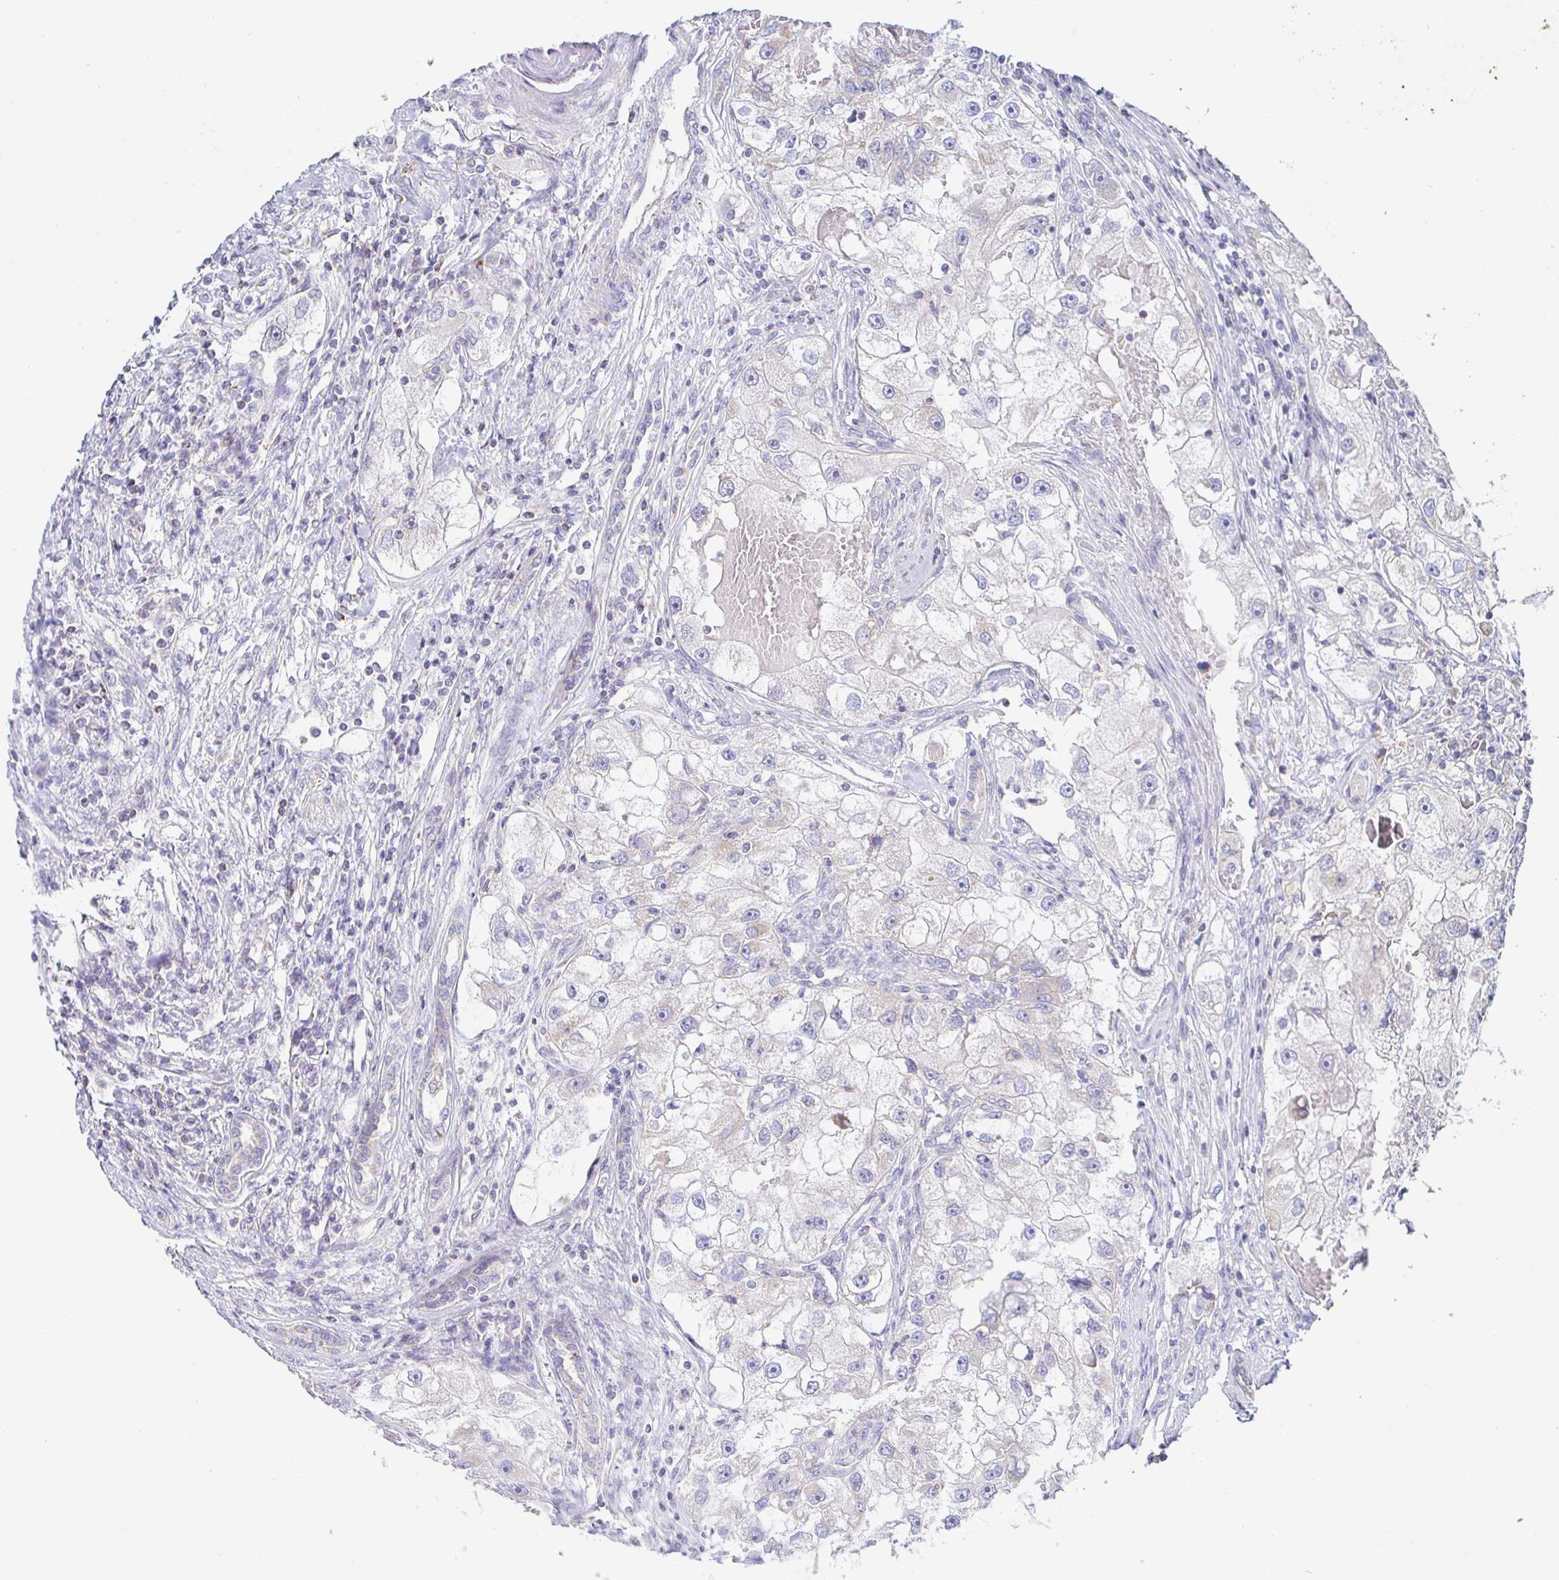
{"staining": {"intensity": "weak", "quantity": "<25%", "location": "cytoplasmic/membranous"}, "tissue": "renal cancer", "cell_type": "Tumor cells", "image_type": "cancer", "snomed": [{"axis": "morphology", "description": "Adenocarcinoma, NOS"}, {"axis": "topography", "description": "Kidney"}], "caption": "Image shows no significant protein positivity in tumor cells of renal adenocarcinoma.", "gene": "SYNGR4", "patient": {"sex": "male", "age": 63}}